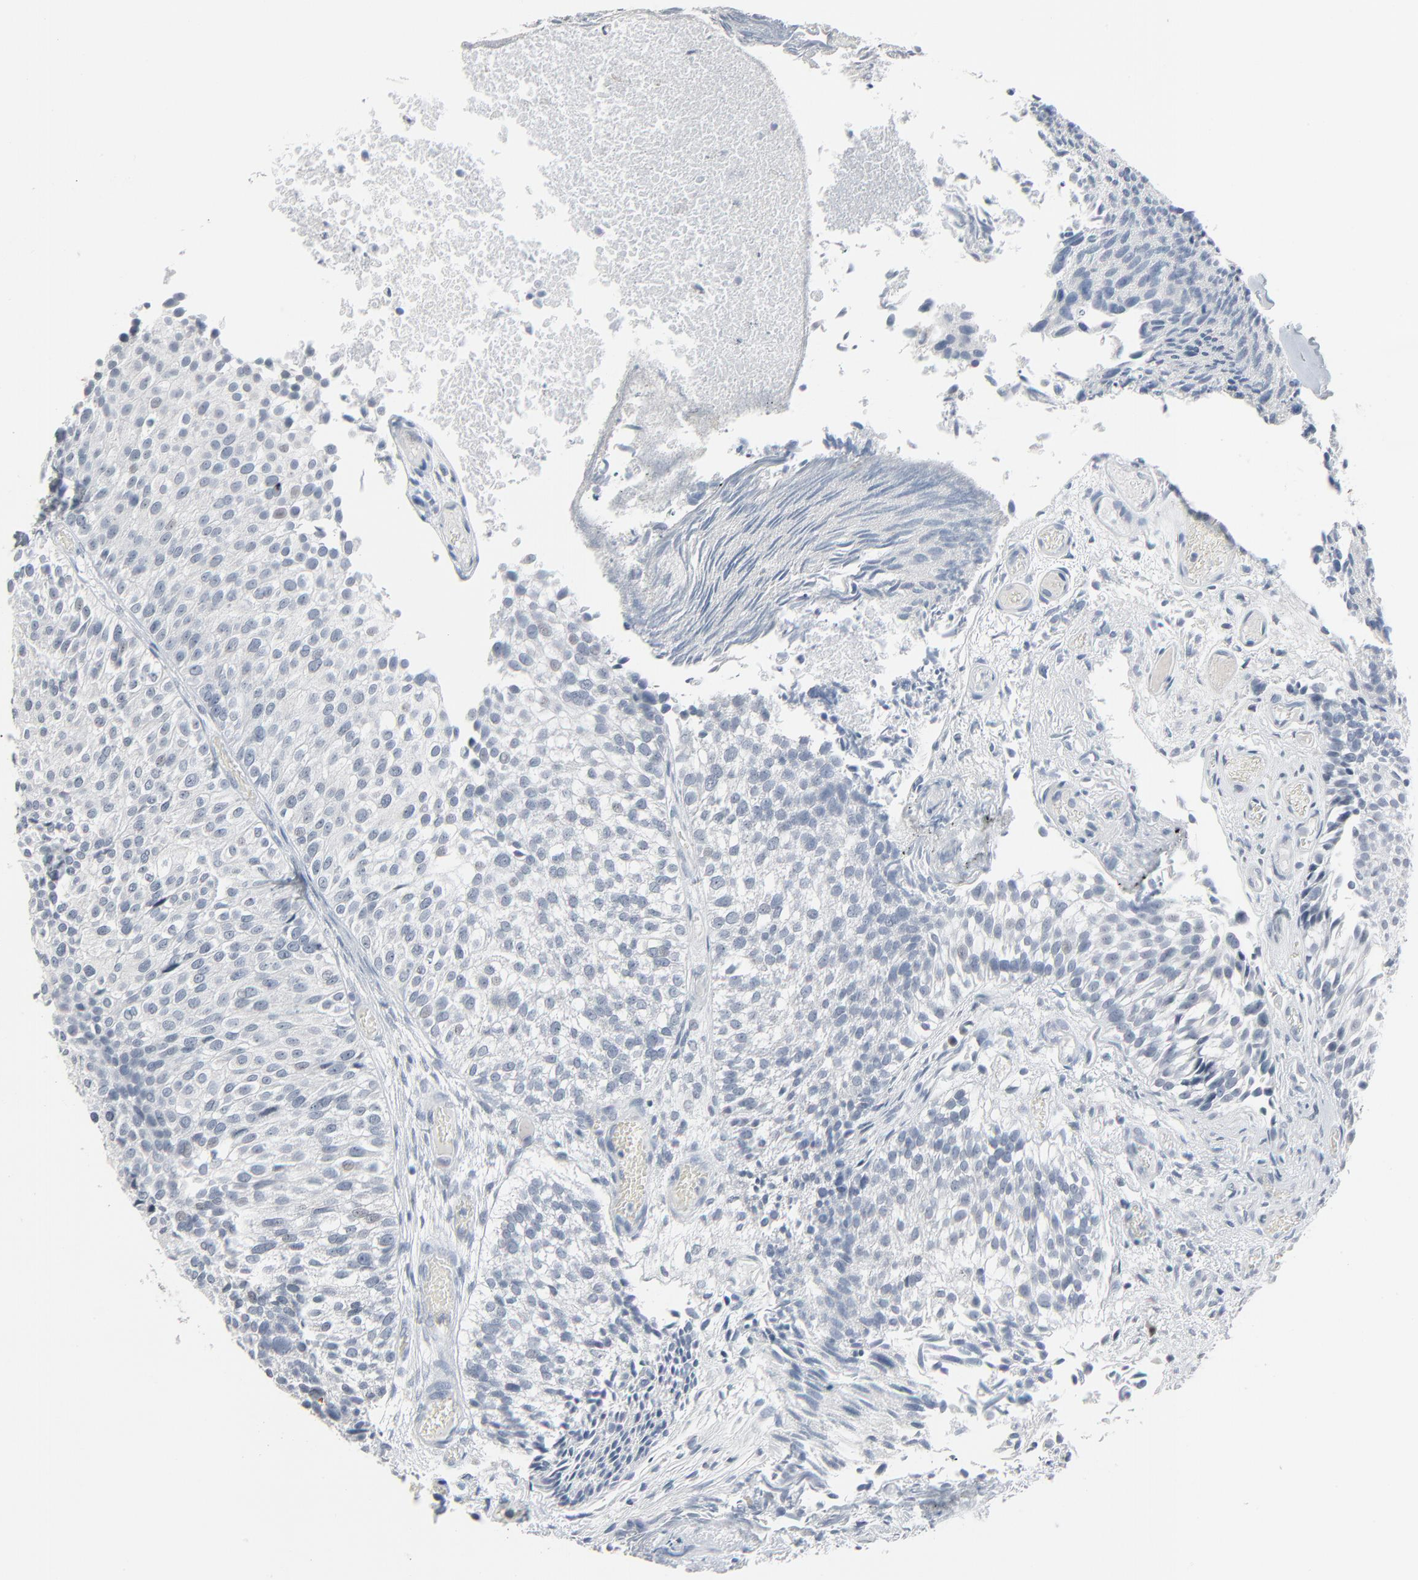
{"staining": {"intensity": "negative", "quantity": "none", "location": "none"}, "tissue": "urothelial cancer", "cell_type": "Tumor cells", "image_type": "cancer", "snomed": [{"axis": "morphology", "description": "Urothelial carcinoma, Low grade"}, {"axis": "topography", "description": "Urinary bladder"}], "caption": "DAB immunohistochemical staining of urothelial carcinoma (low-grade) displays no significant expression in tumor cells.", "gene": "SAGE1", "patient": {"sex": "male", "age": 84}}